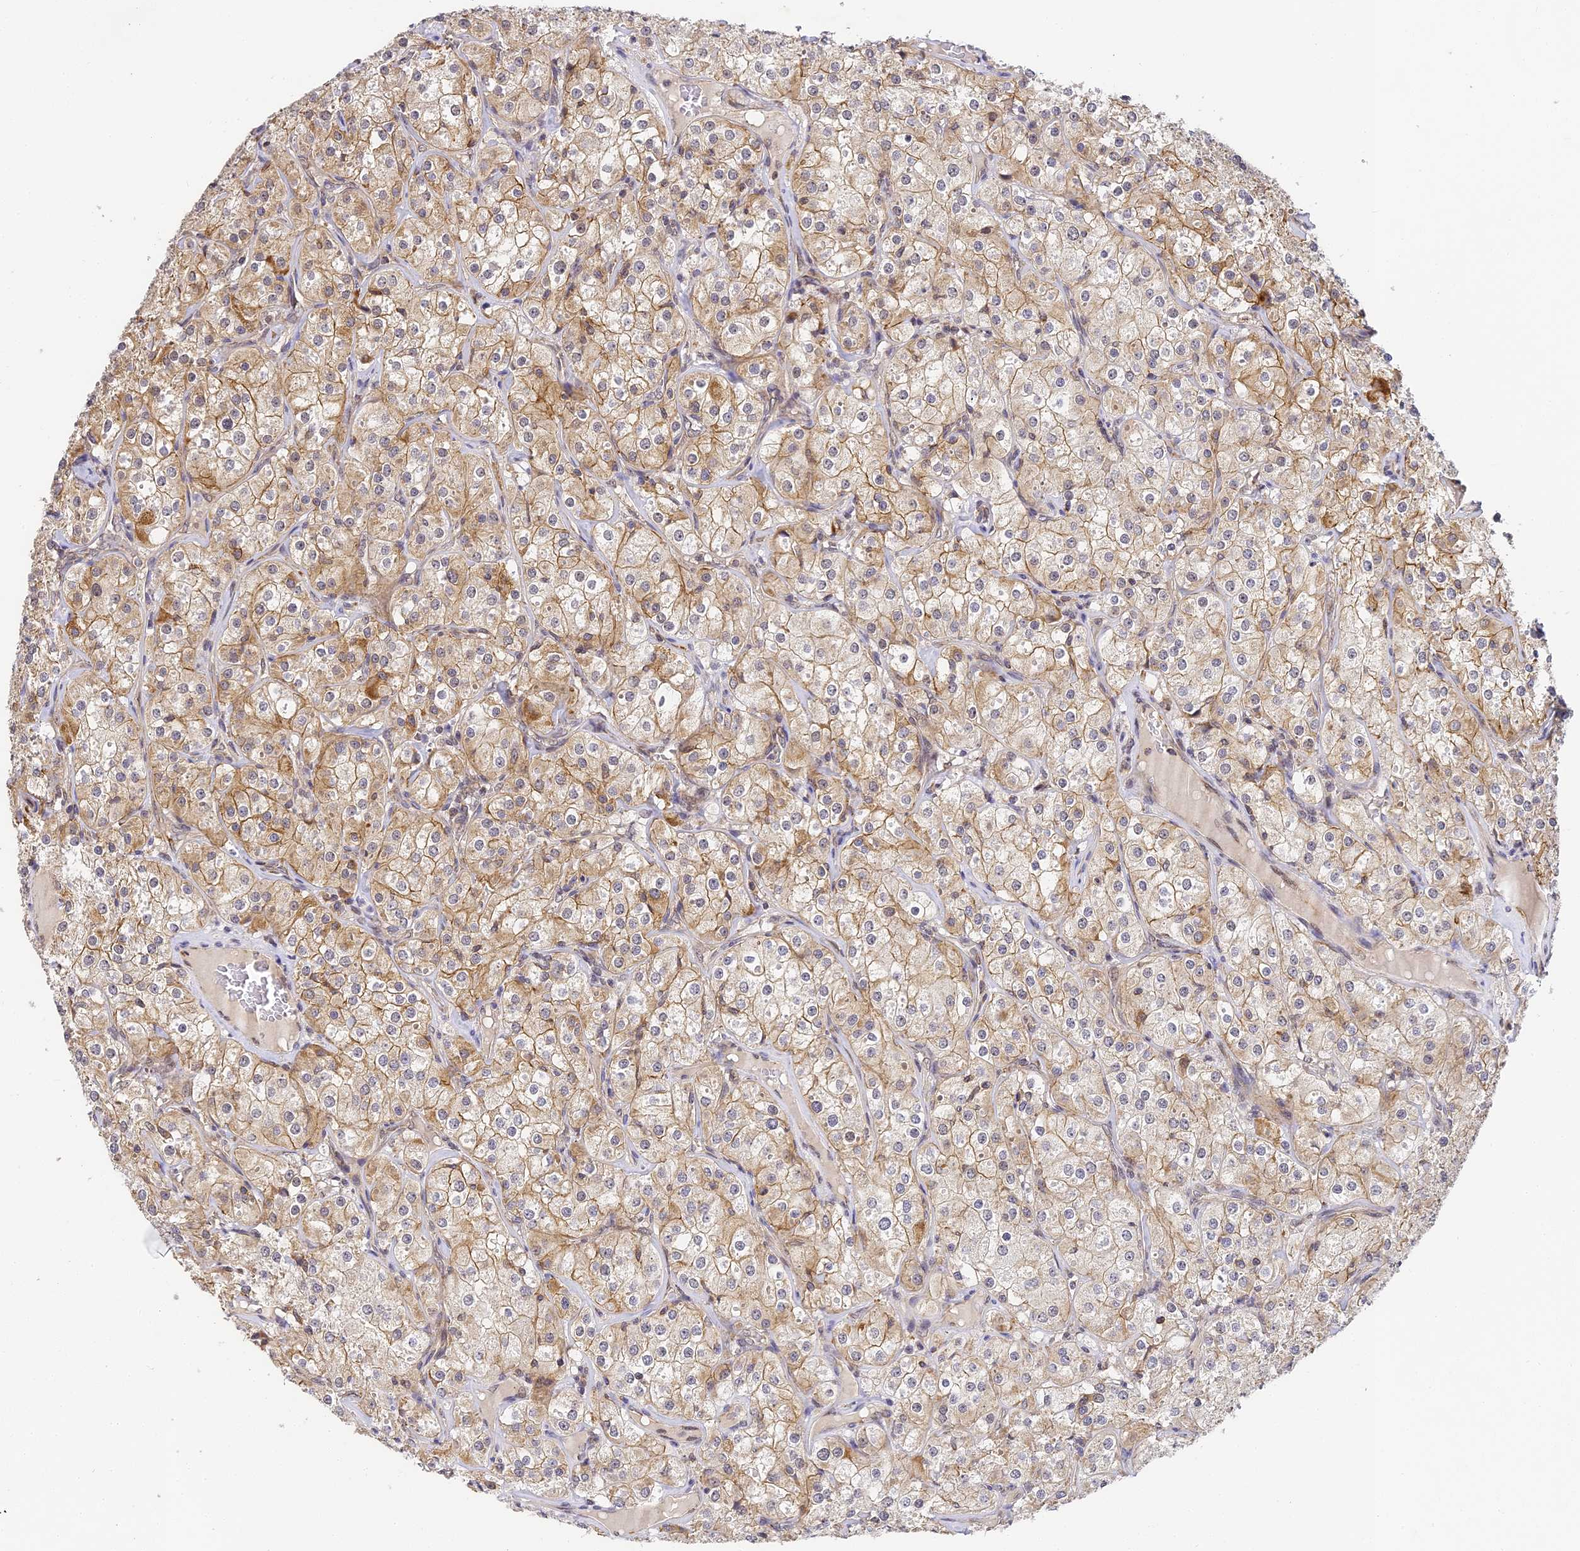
{"staining": {"intensity": "moderate", "quantity": "25%-75%", "location": "cytoplasmic/membranous"}, "tissue": "renal cancer", "cell_type": "Tumor cells", "image_type": "cancer", "snomed": [{"axis": "morphology", "description": "Adenocarcinoma, NOS"}, {"axis": "topography", "description": "Kidney"}], "caption": "Immunohistochemical staining of renal adenocarcinoma displays moderate cytoplasmic/membranous protein staining in approximately 25%-75% of tumor cells.", "gene": "DNAAF10", "patient": {"sex": "male", "age": 77}}